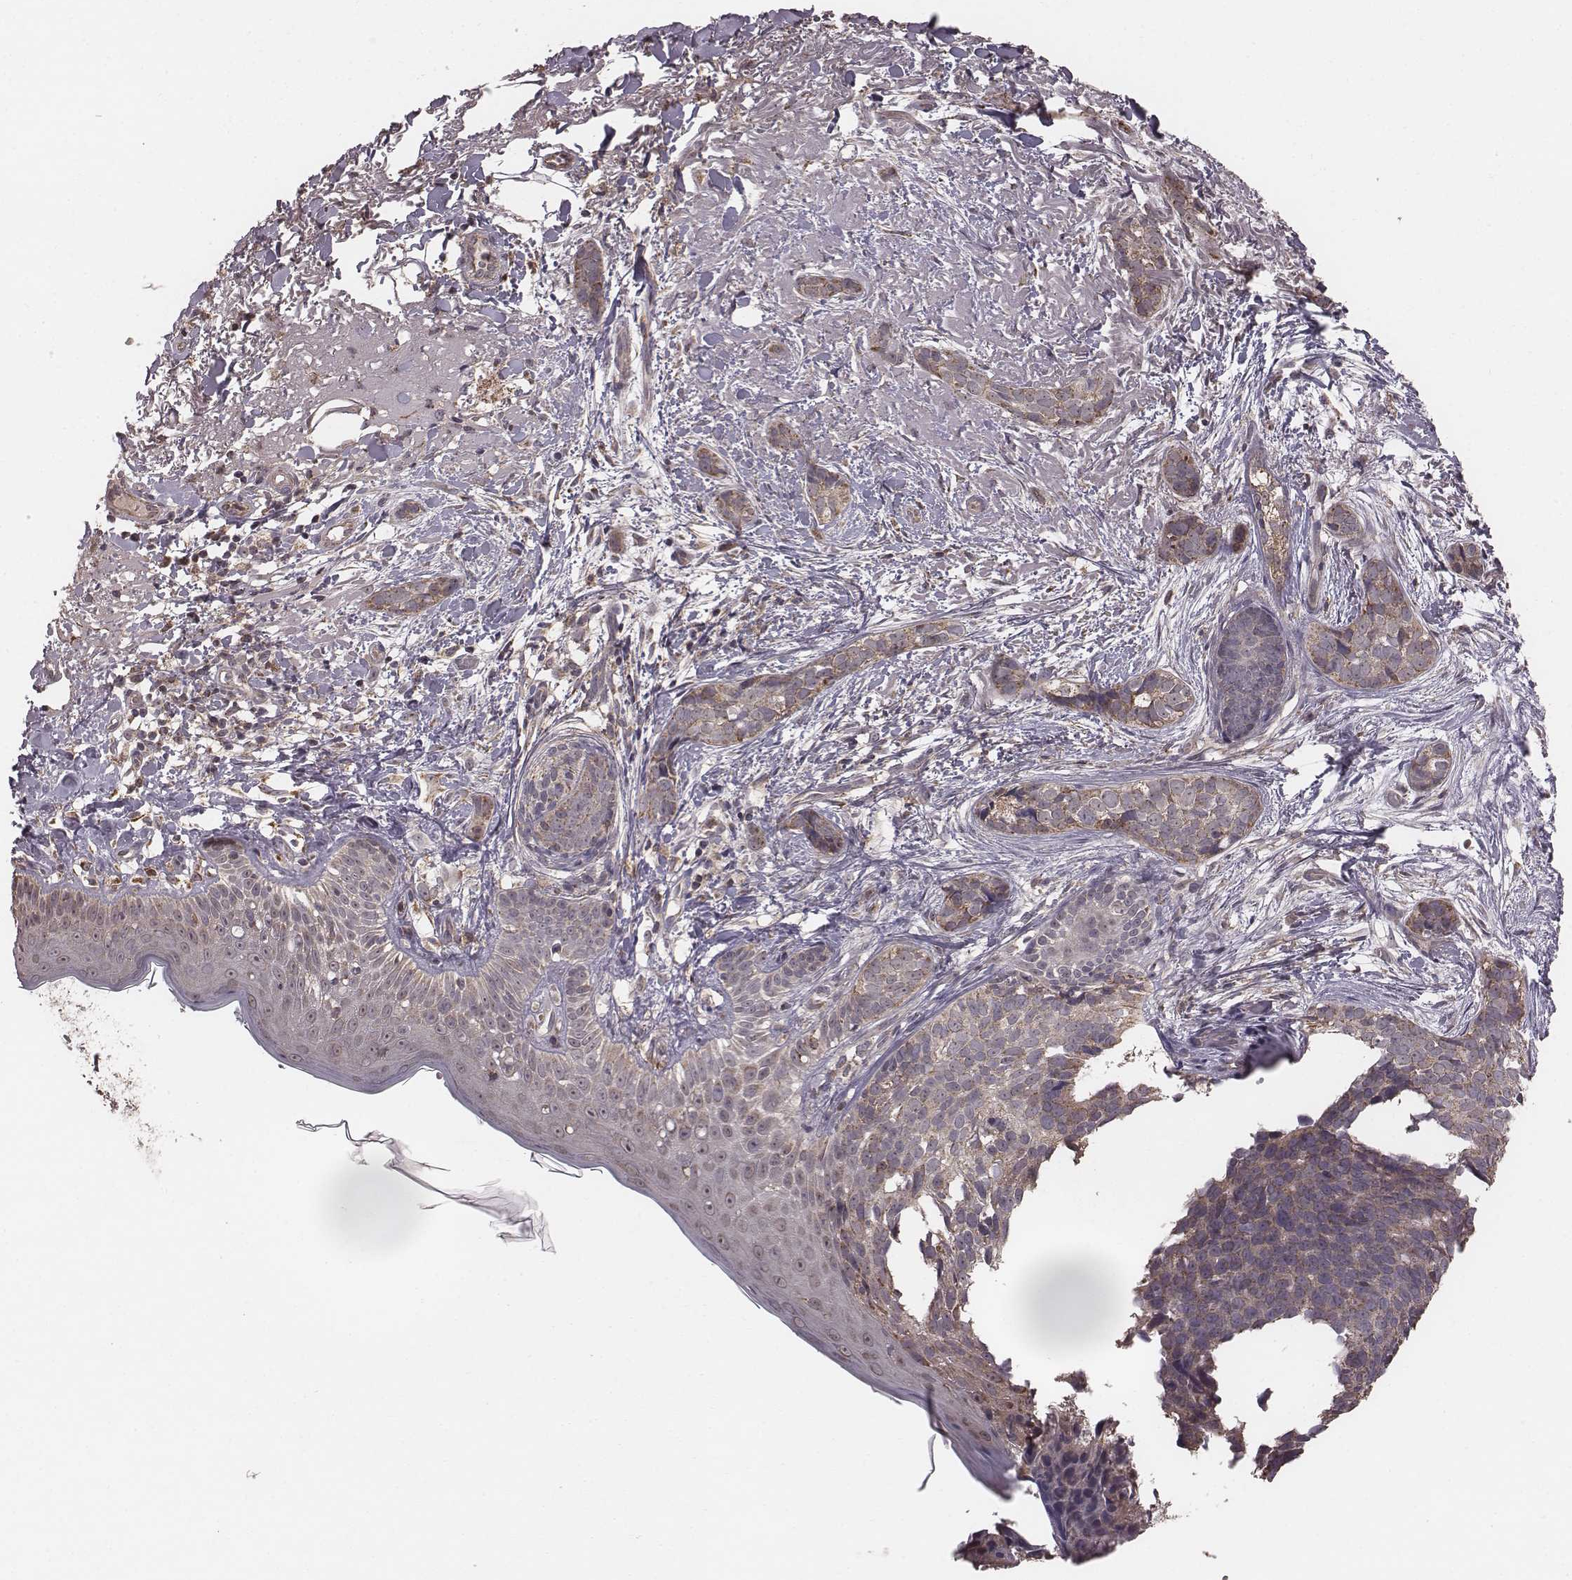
{"staining": {"intensity": "moderate", "quantity": ">75%", "location": "cytoplasmic/membranous"}, "tissue": "skin cancer", "cell_type": "Tumor cells", "image_type": "cancer", "snomed": [{"axis": "morphology", "description": "Basal cell carcinoma"}, {"axis": "topography", "description": "Skin"}], "caption": "High-magnification brightfield microscopy of skin cancer stained with DAB (brown) and counterstained with hematoxylin (blue). tumor cells exhibit moderate cytoplasmic/membranous expression is seen in about>75% of cells.", "gene": "PDCD2L", "patient": {"sex": "male", "age": 87}}